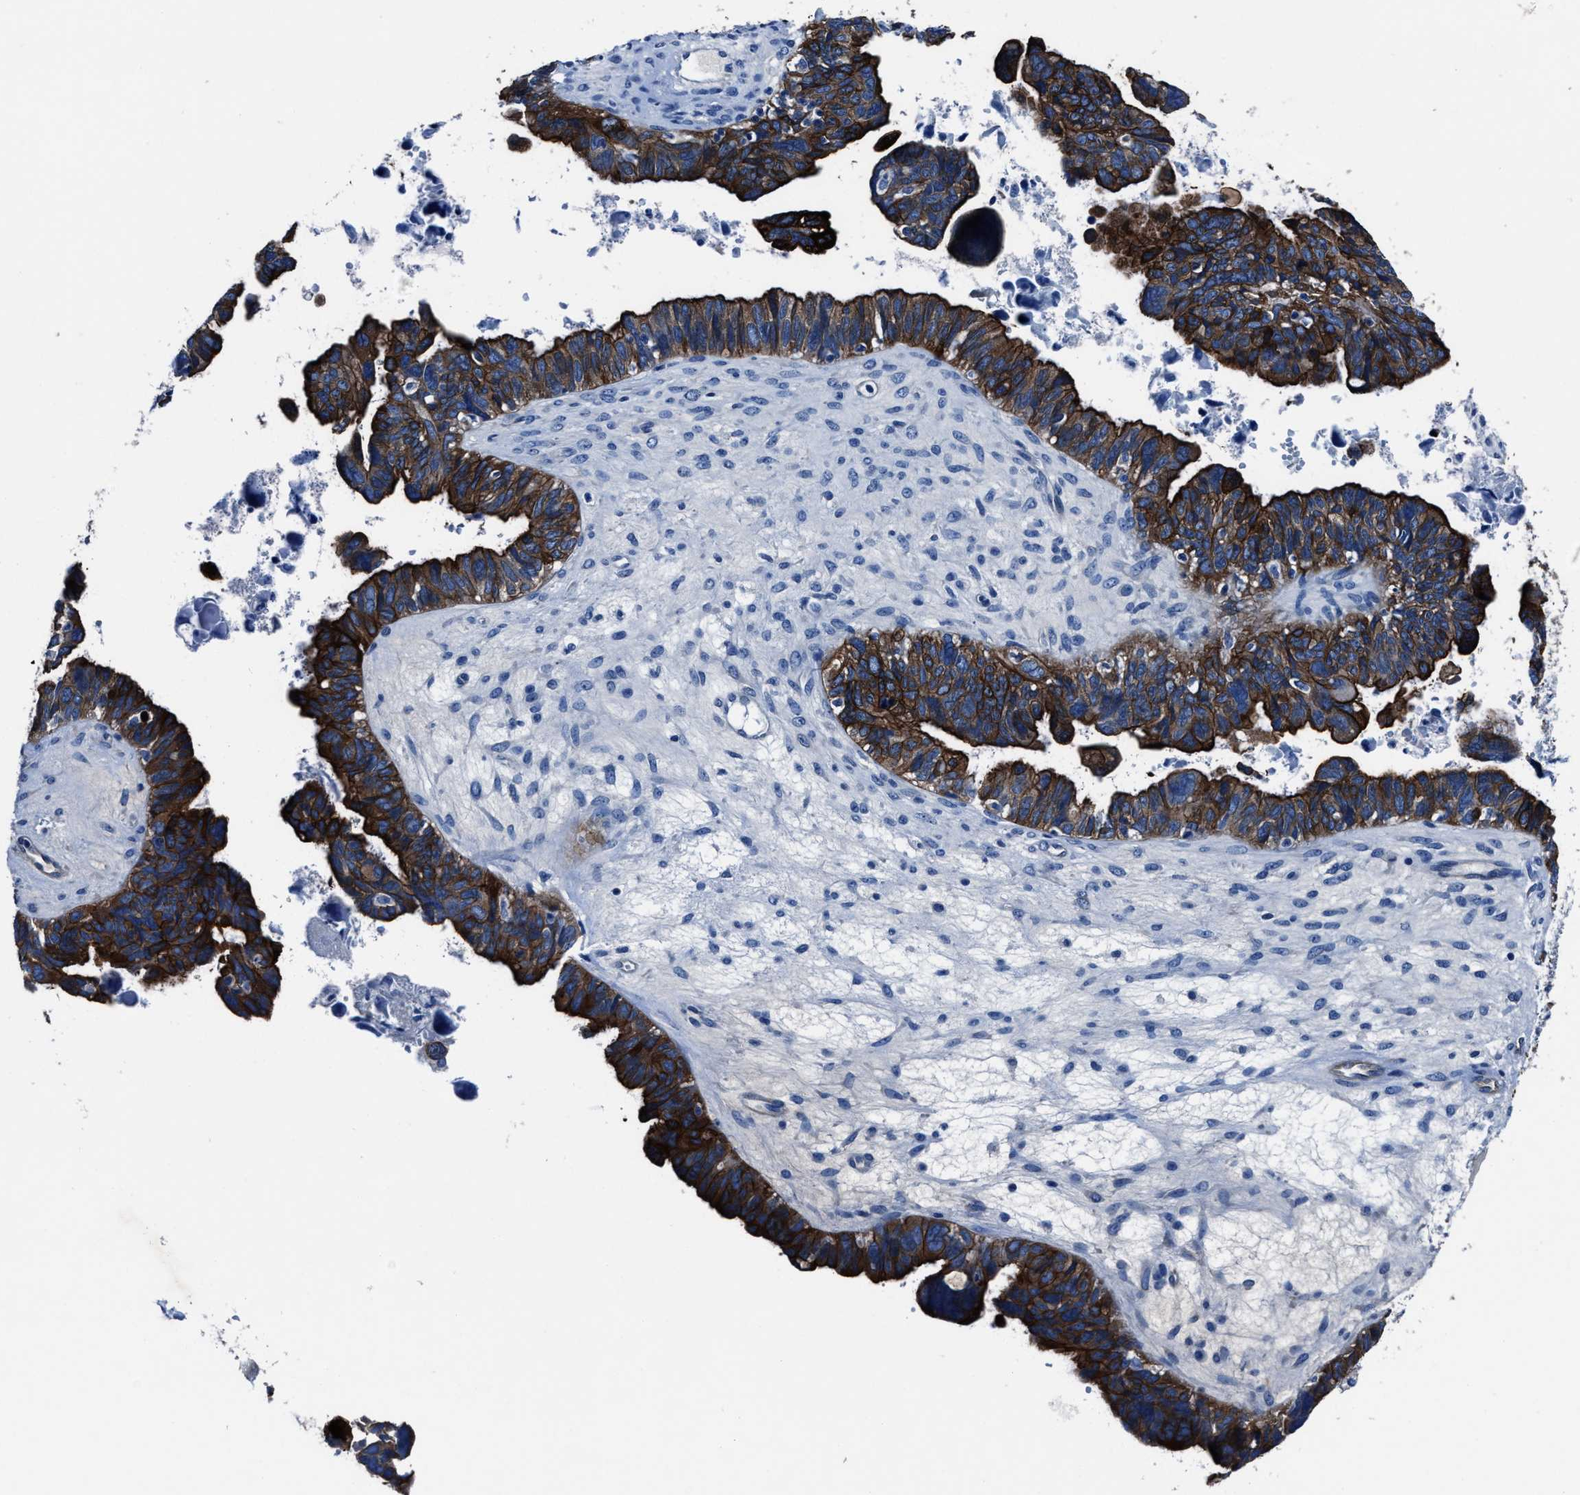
{"staining": {"intensity": "strong", "quantity": ">75%", "location": "cytoplasmic/membranous"}, "tissue": "ovarian cancer", "cell_type": "Tumor cells", "image_type": "cancer", "snomed": [{"axis": "morphology", "description": "Cystadenocarcinoma, serous, NOS"}, {"axis": "topography", "description": "Ovary"}], "caption": "This photomicrograph demonstrates immunohistochemistry staining of human ovarian serous cystadenocarcinoma, with high strong cytoplasmic/membranous positivity in about >75% of tumor cells.", "gene": "LMO7", "patient": {"sex": "female", "age": 79}}